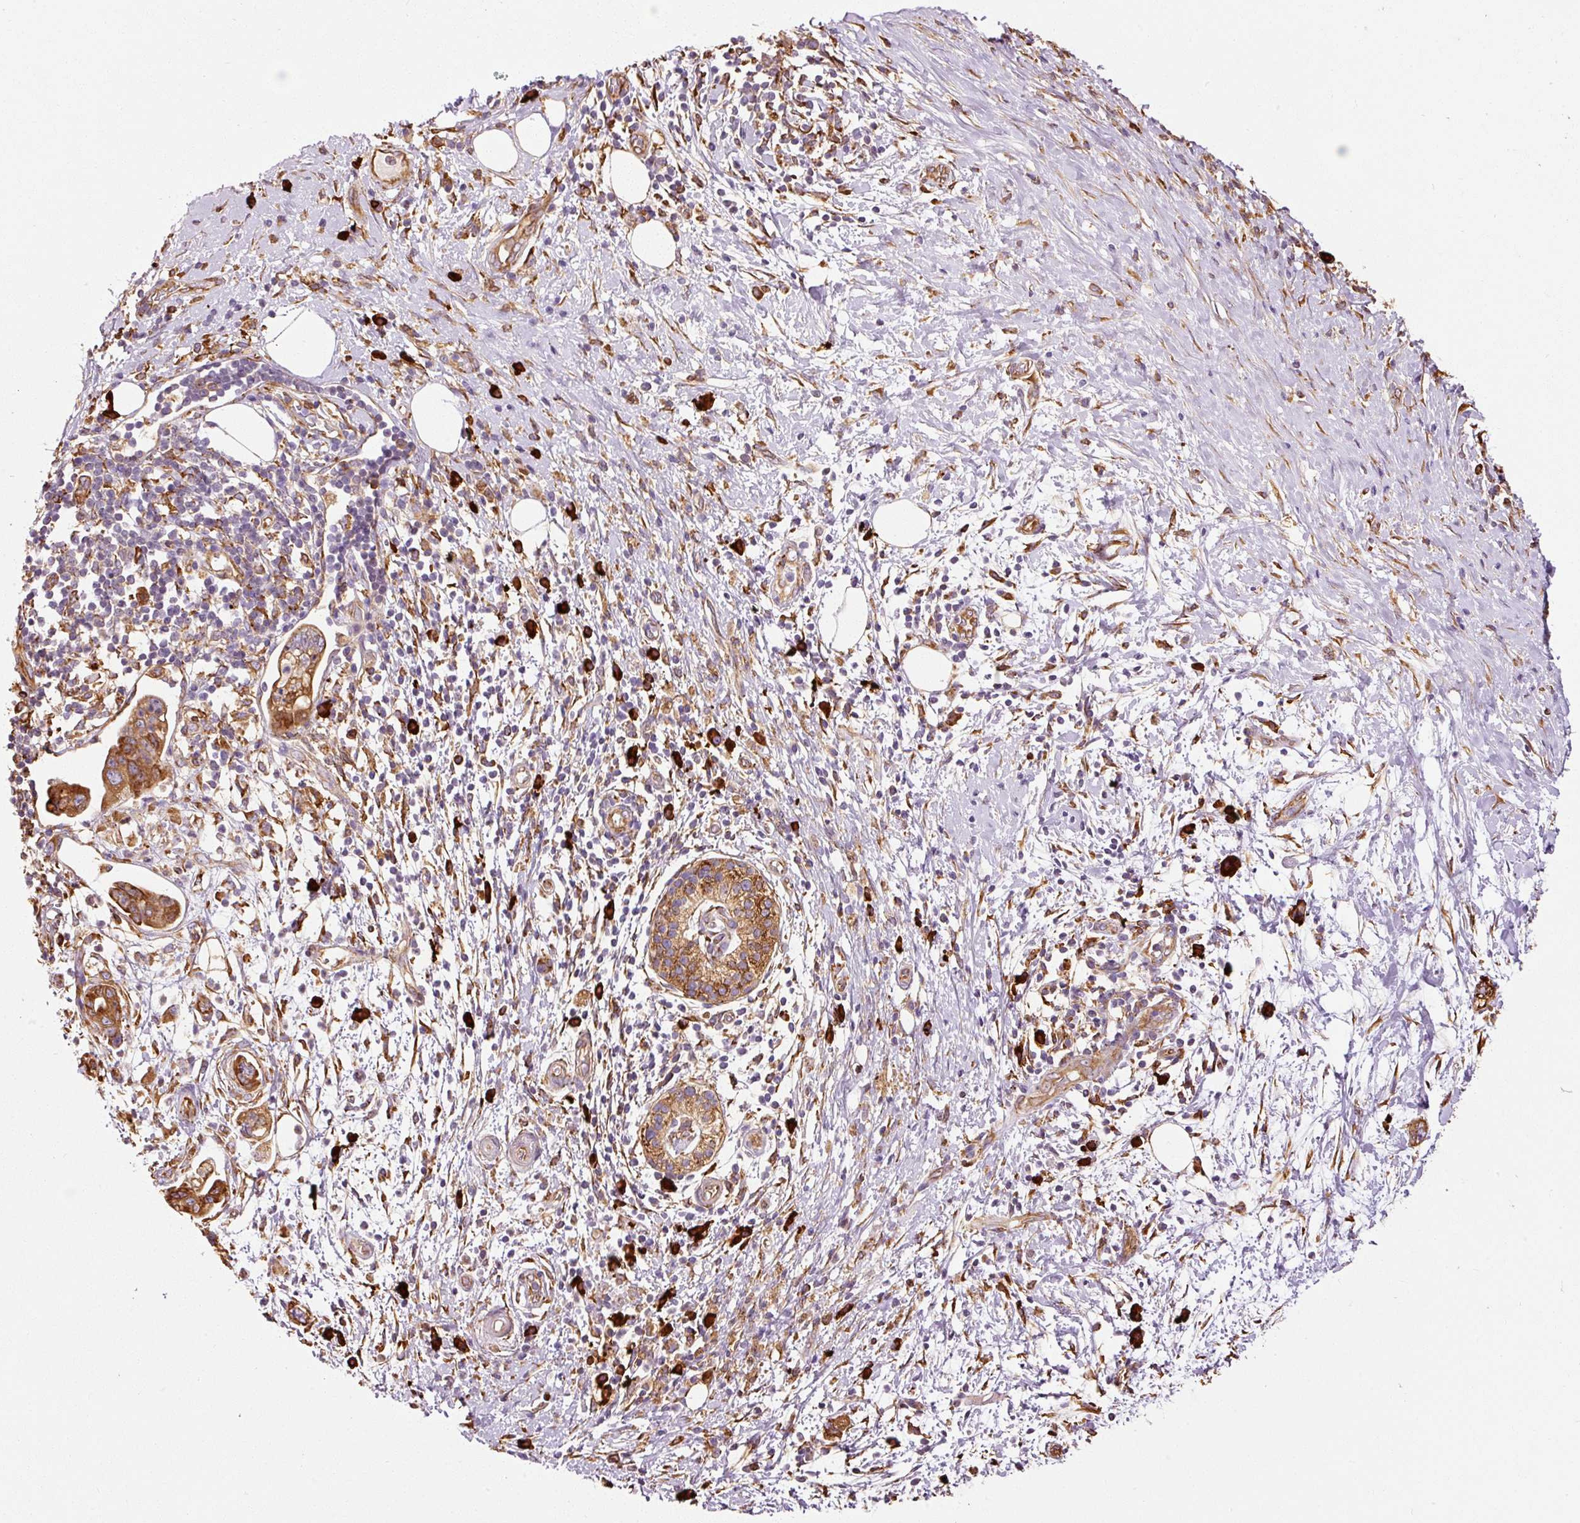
{"staining": {"intensity": "strong", "quantity": ">75%", "location": "cytoplasmic/membranous"}, "tissue": "pancreatic cancer", "cell_type": "Tumor cells", "image_type": "cancer", "snomed": [{"axis": "morphology", "description": "Adenocarcinoma, NOS"}, {"axis": "topography", "description": "Pancreas"}], "caption": "This histopathology image reveals immunohistochemistry (IHC) staining of human adenocarcinoma (pancreatic), with high strong cytoplasmic/membranous staining in approximately >75% of tumor cells.", "gene": "KLC1", "patient": {"sex": "female", "age": 73}}